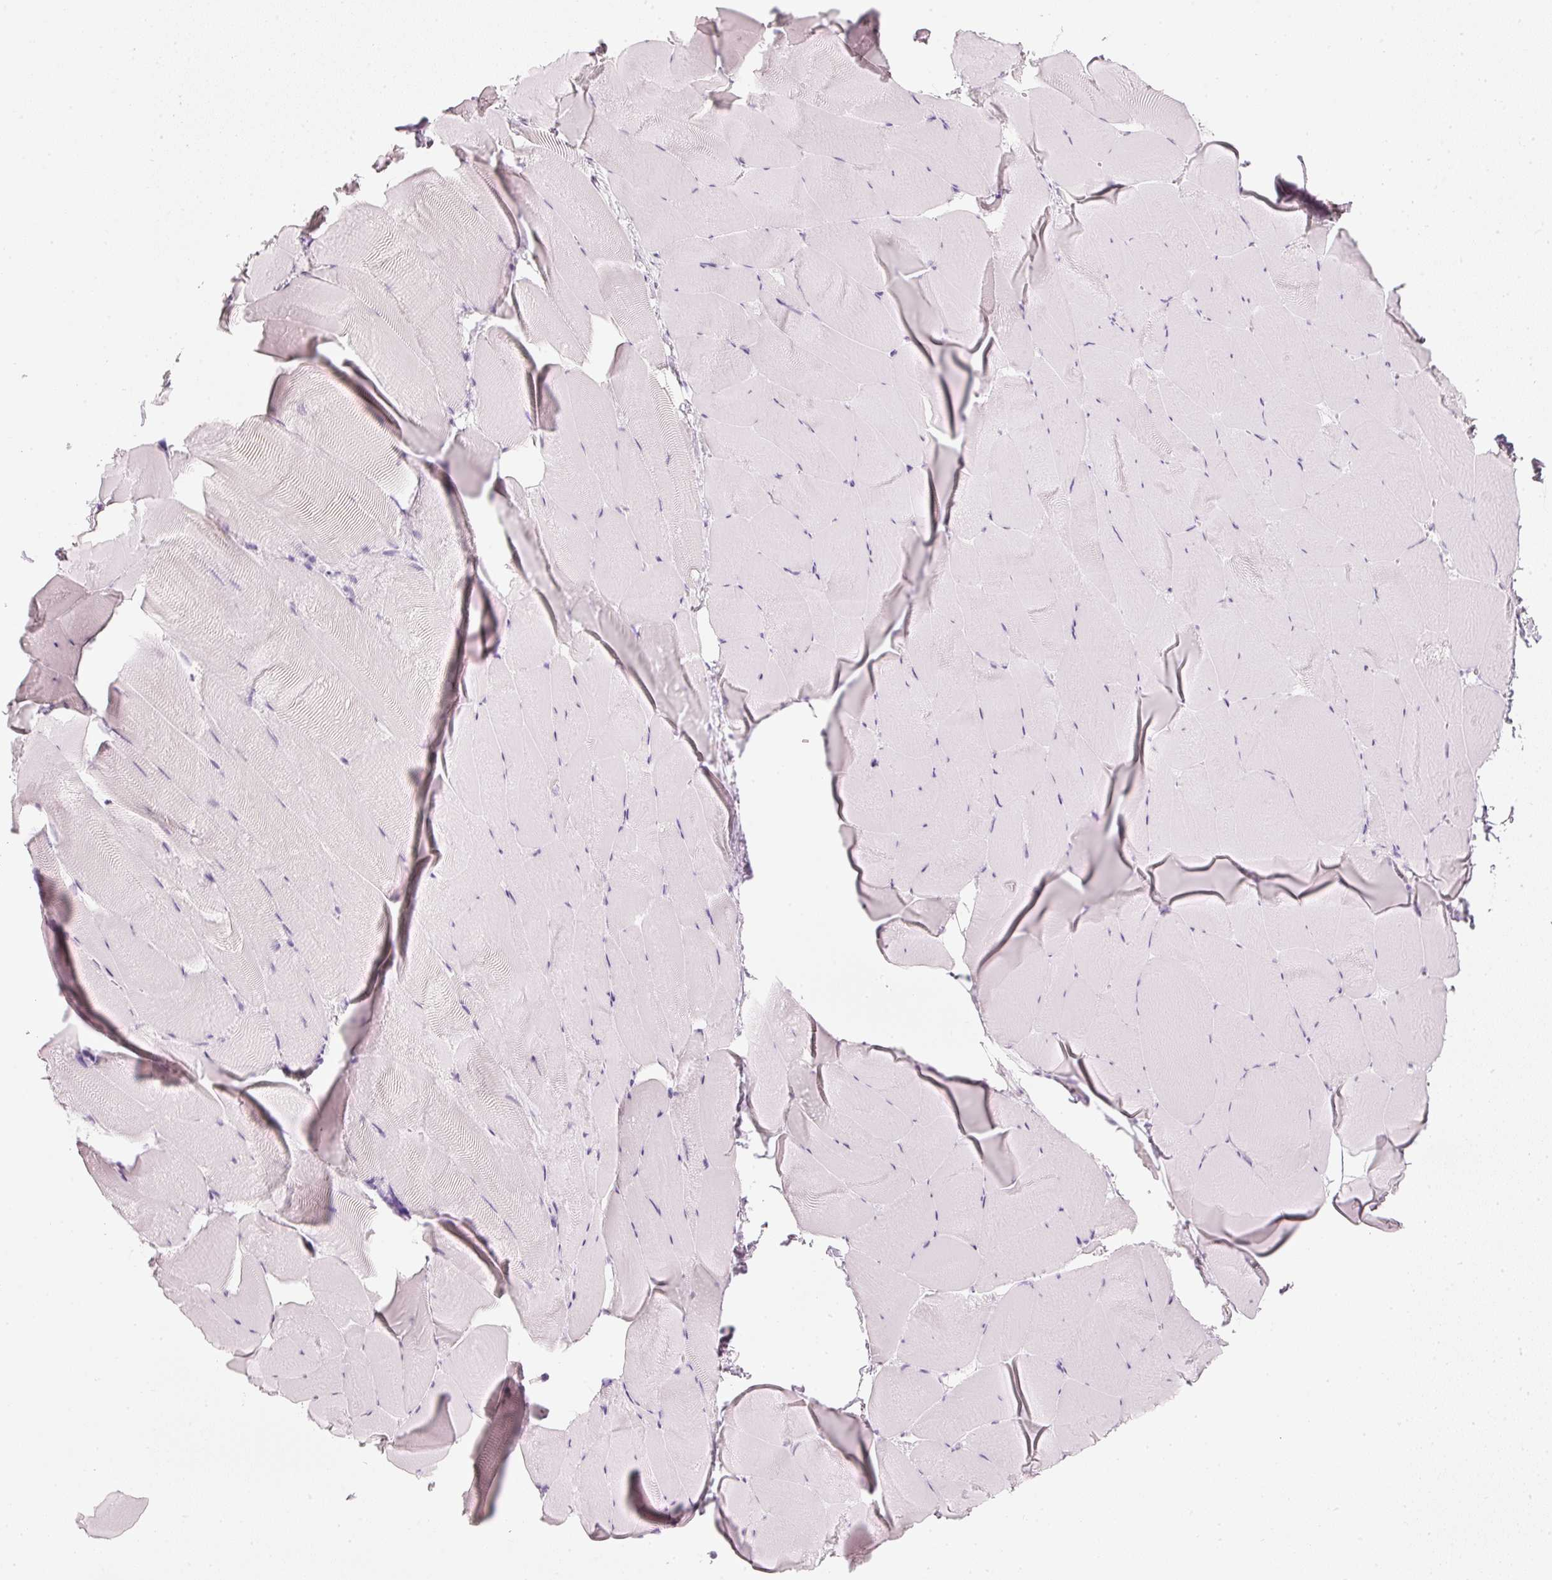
{"staining": {"intensity": "negative", "quantity": "none", "location": "none"}, "tissue": "skeletal muscle", "cell_type": "Myocytes", "image_type": "normal", "snomed": [{"axis": "morphology", "description": "Normal tissue, NOS"}, {"axis": "topography", "description": "Skeletal muscle"}], "caption": "Protein analysis of unremarkable skeletal muscle exhibits no significant positivity in myocytes.", "gene": "VCAM1", "patient": {"sex": "female", "age": 64}}